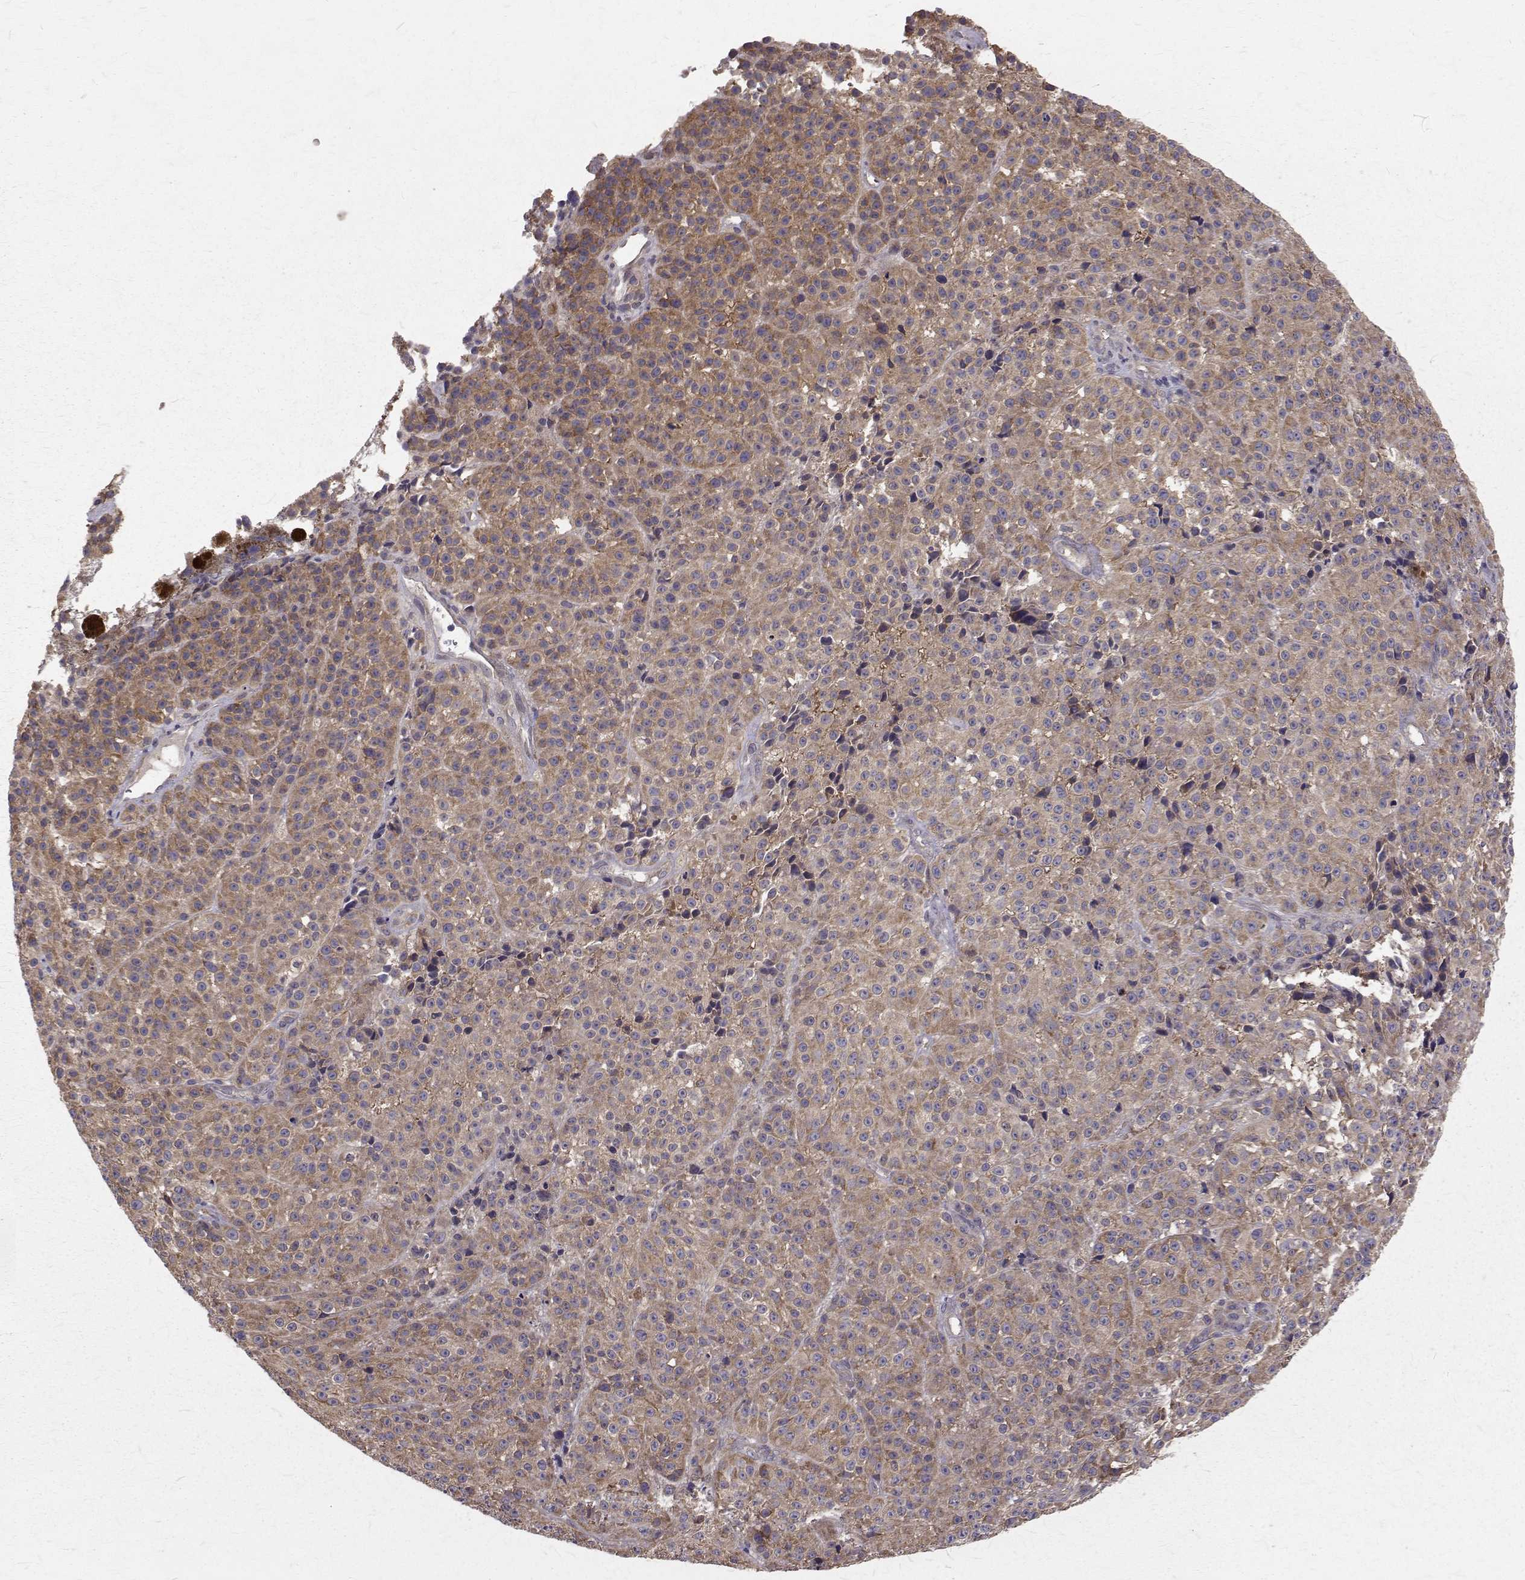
{"staining": {"intensity": "weak", "quantity": ">75%", "location": "cytoplasmic/membranous"}, "tissue": "melanoma", "cell_type": "Tumor cells", "image_type": "cancer", "snomed": [{"axis": "morphology", "description": "Malignant melanoma, NOS"}, {"axis": "topography", "description": "Skin"}], "caption": "IHC staining of melanoma, which reveals low levels of weak cytoplasmic/membranous expression in approximately >75% of tumor cells indicating weak cytoplasmic/membranous protein staining. The staining was performed using DAB (brown) for protein detection and nuclei were counterstained in hematoxylin (blue).", "gene": "FARSB", "patient": {"sex": "female", "age": 58}}